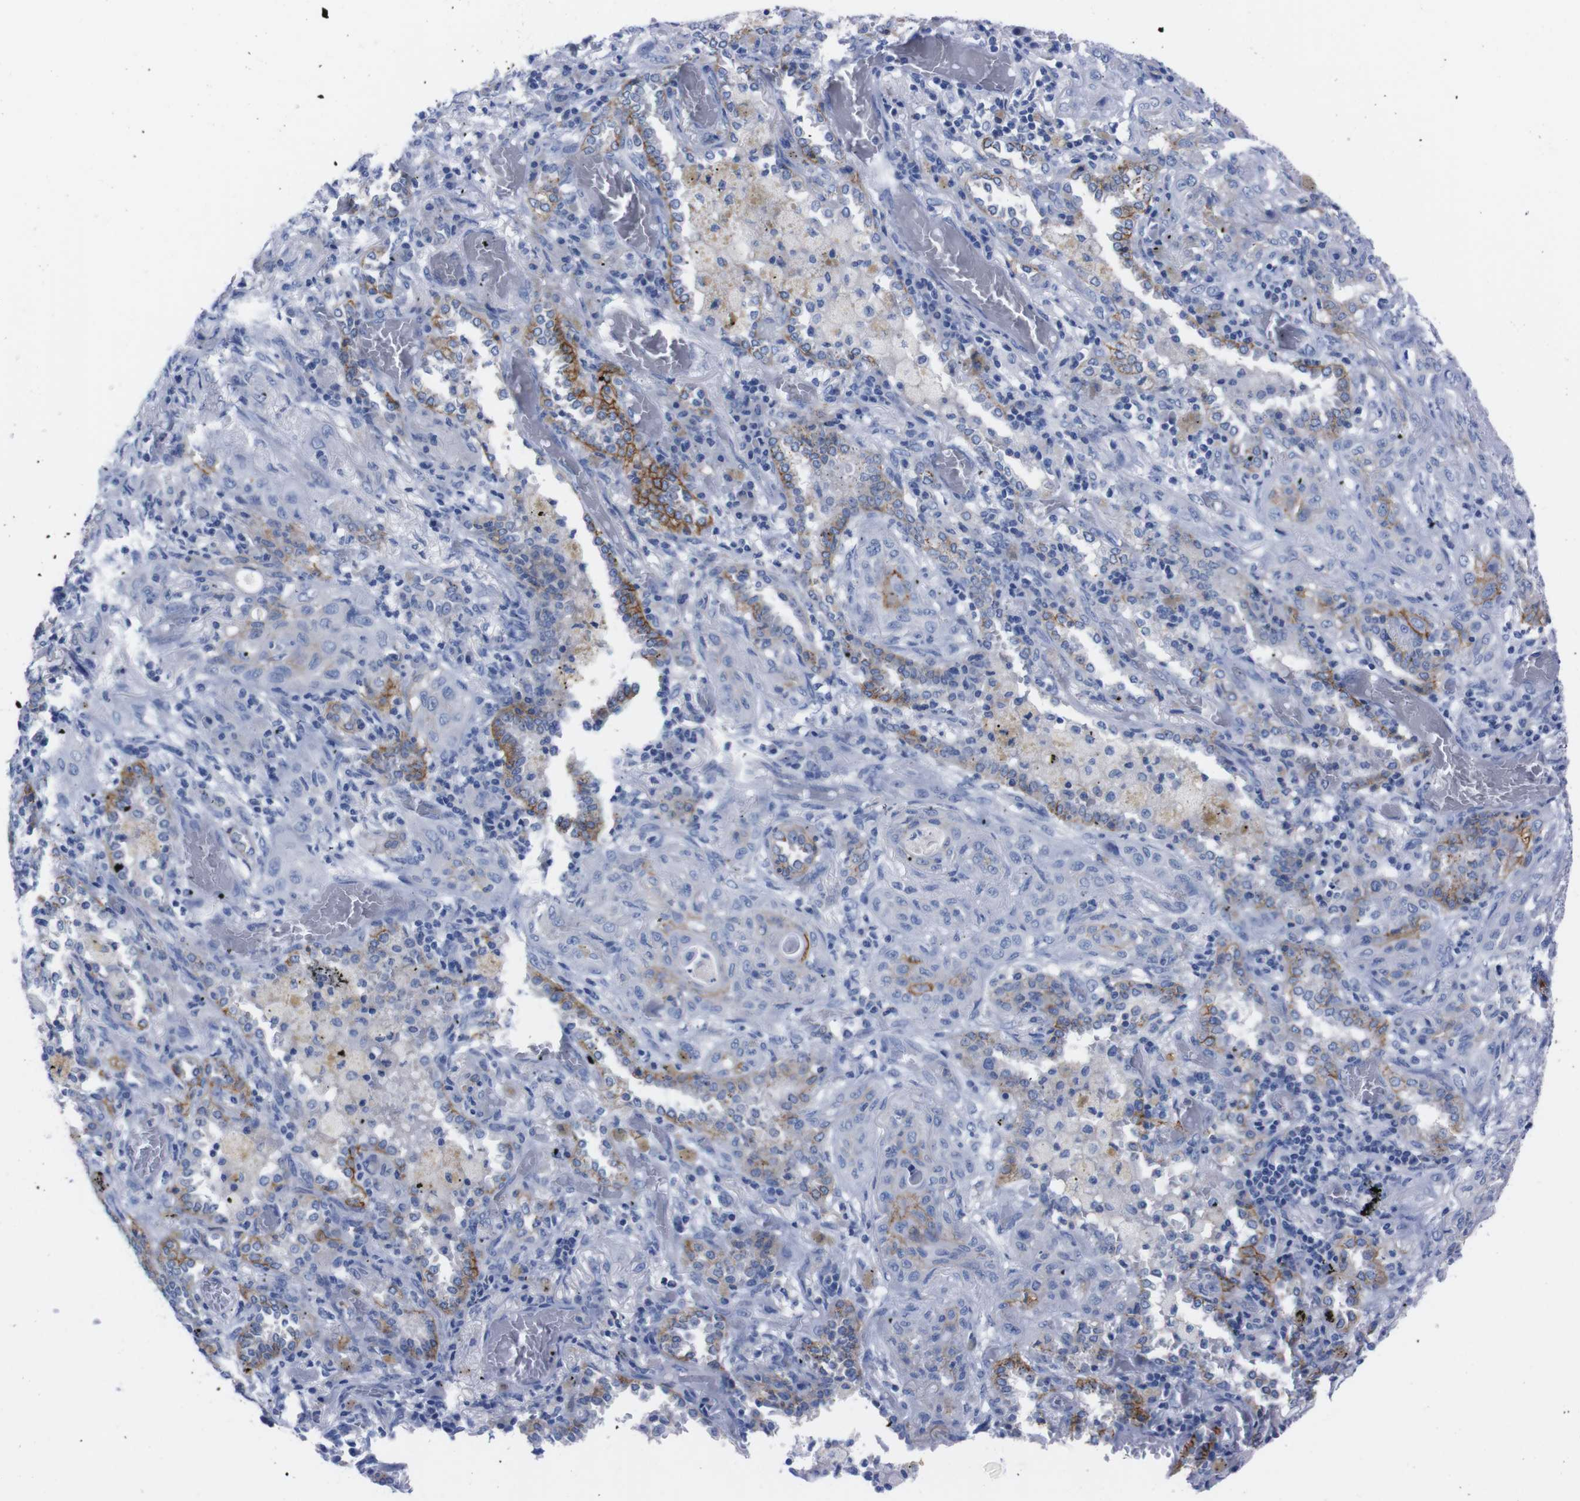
{"staining": {"intensity": "negative", "quantity": "none", "location": "none"}, "tissue": "lung cancer", "cell_type": "Tumor cells", "image_type": "cancer", "snomed": [{"axis": "morphology", "description": "Squamous cell carcinoma, NOS"}, {"axis": "topography", "description": "Lung"}], "caption": "Immunohistochemistry histopathology image of lung cancer (squamous cell carcinoma) stained for a protein (brown), which reveals no expression in tumor cells.", "gene": "TMEM243", "patient": {"sex": "female", "age": 47}}